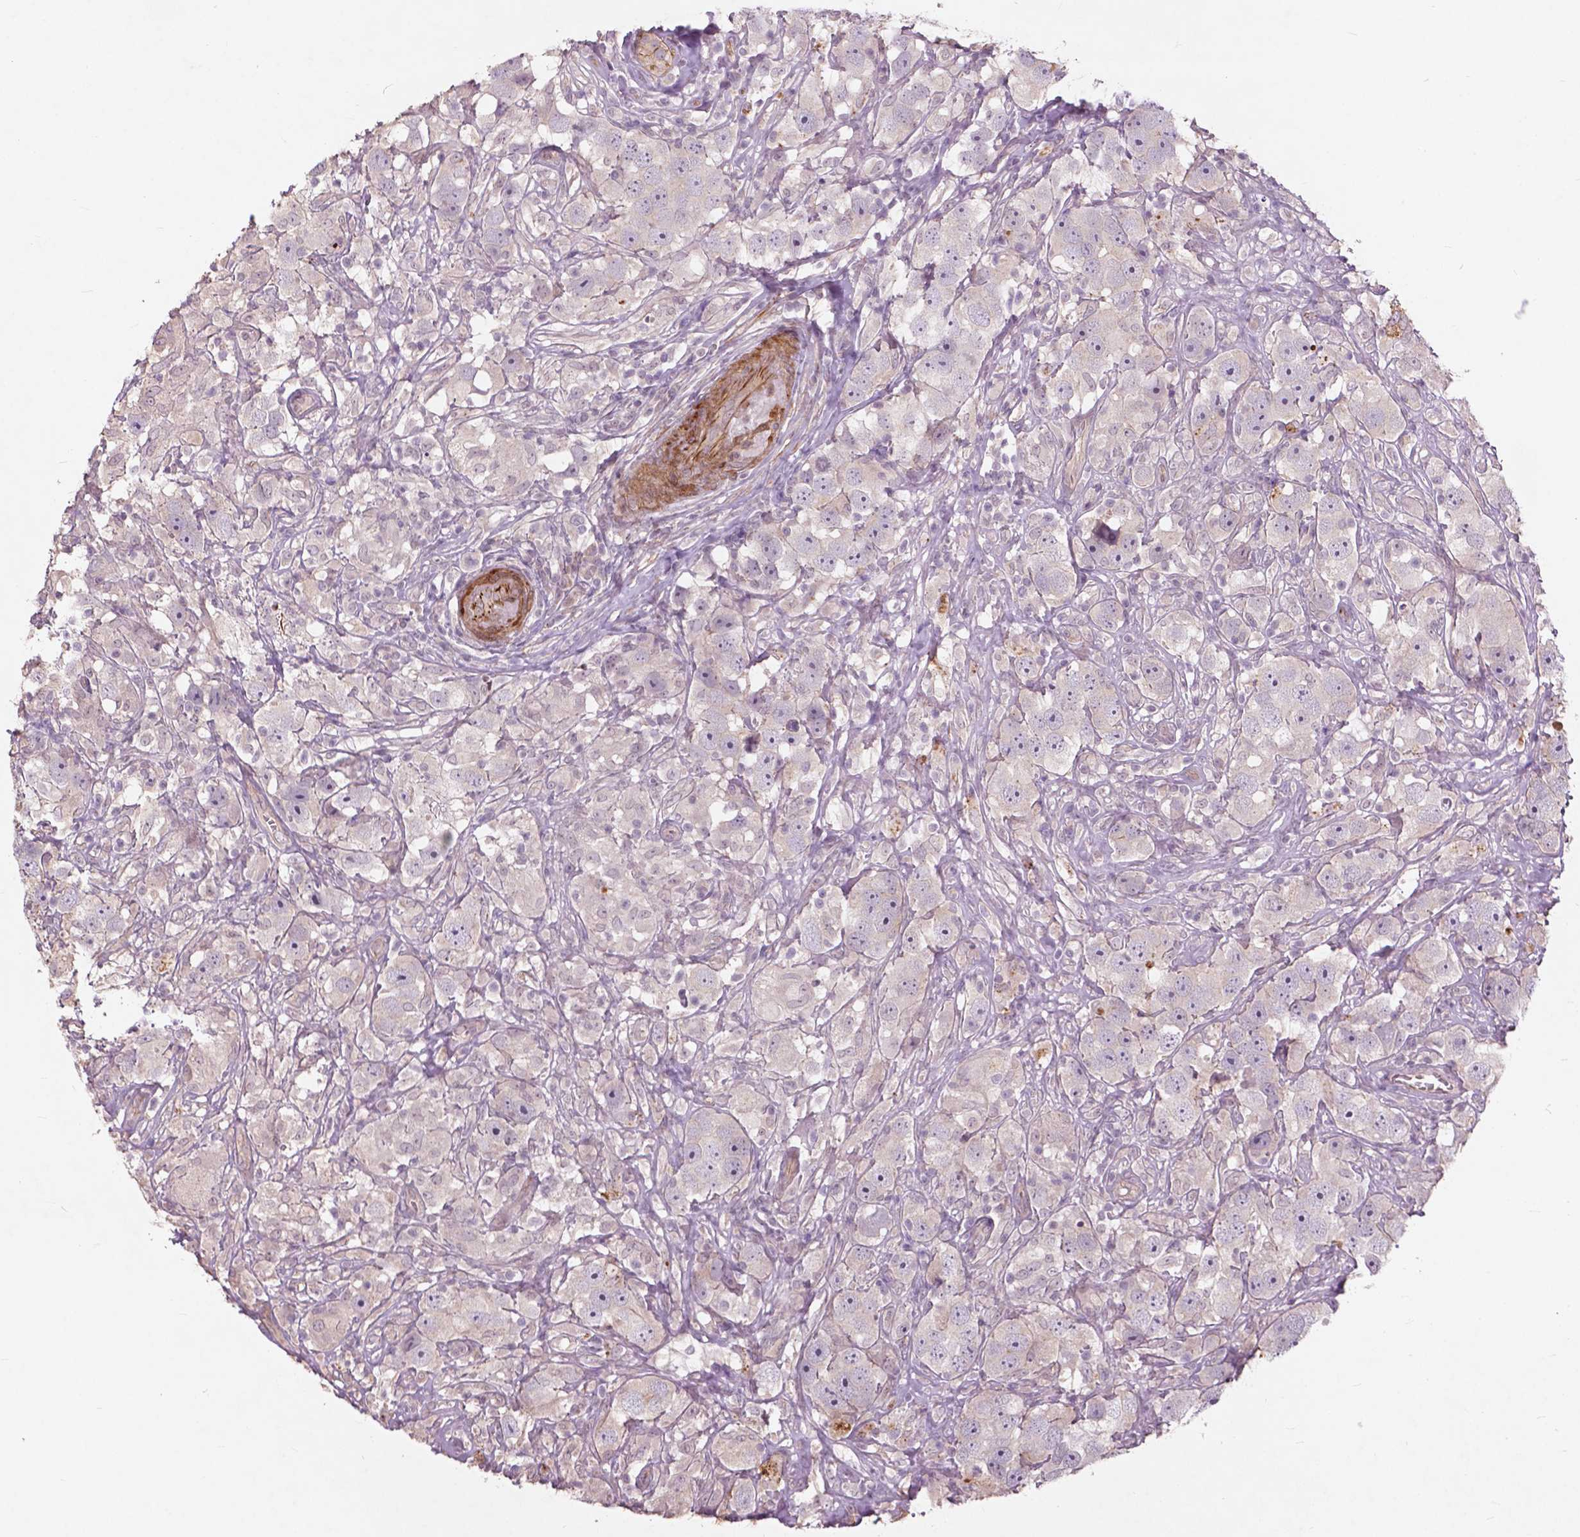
{"staining": {"intensity": "negative", "quantity": "none", "location": "none"}, "tissue": "testis cancer", "cell_type": "Tumor cells", "image_type": "cancer", "snomed": [{"axis": "morphology", "description": "Seminoma, NOS"}, {"axis": "topography", "description": "Testis"}], "caption": "IHC of testis cancer (seminoma) shows no expression in tumor cells.", "gene": "RFPL4B", "patient": {"sex": "male", "age": 49}}